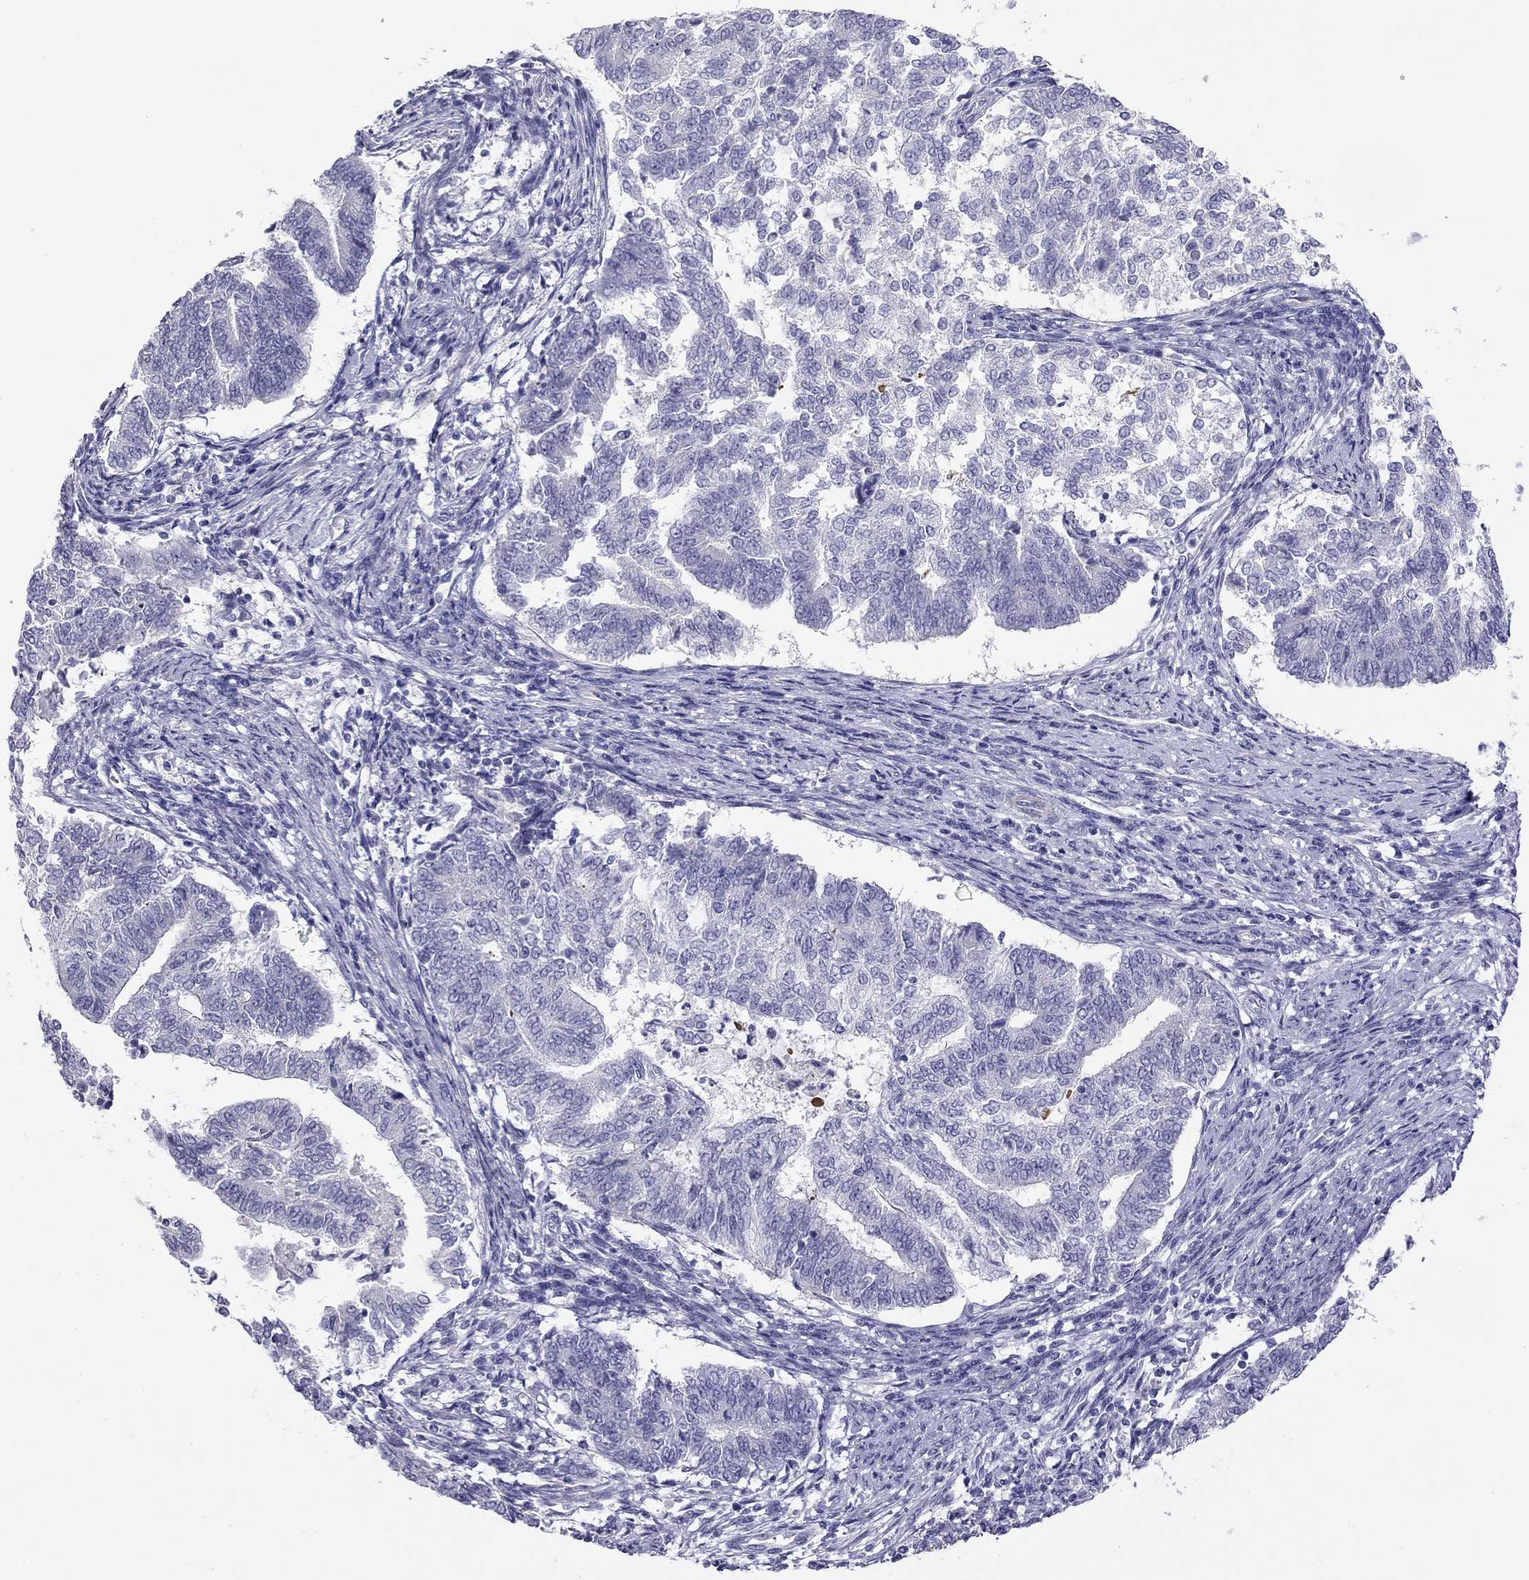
{"staining": {"intensity": "negative", "quantity": "none", "location": "none"}, "tissue": "endometrial cancer", "cell_type": "Tumor cells", "image_type": "cancer", "snomed": [{"axis": "morphology", "description": "Adenocarcinoma, NOS"}, {"axis": "topography", "description": "Endometrium"}], "caption": "High power microscopy photomicrograph of an immunohistochemistry photomicrograph of endometrial cancer, revealing no significant expression in tumor cells.", "gene": "RTL1", "patient": {"sex": "female", "age": 65}}